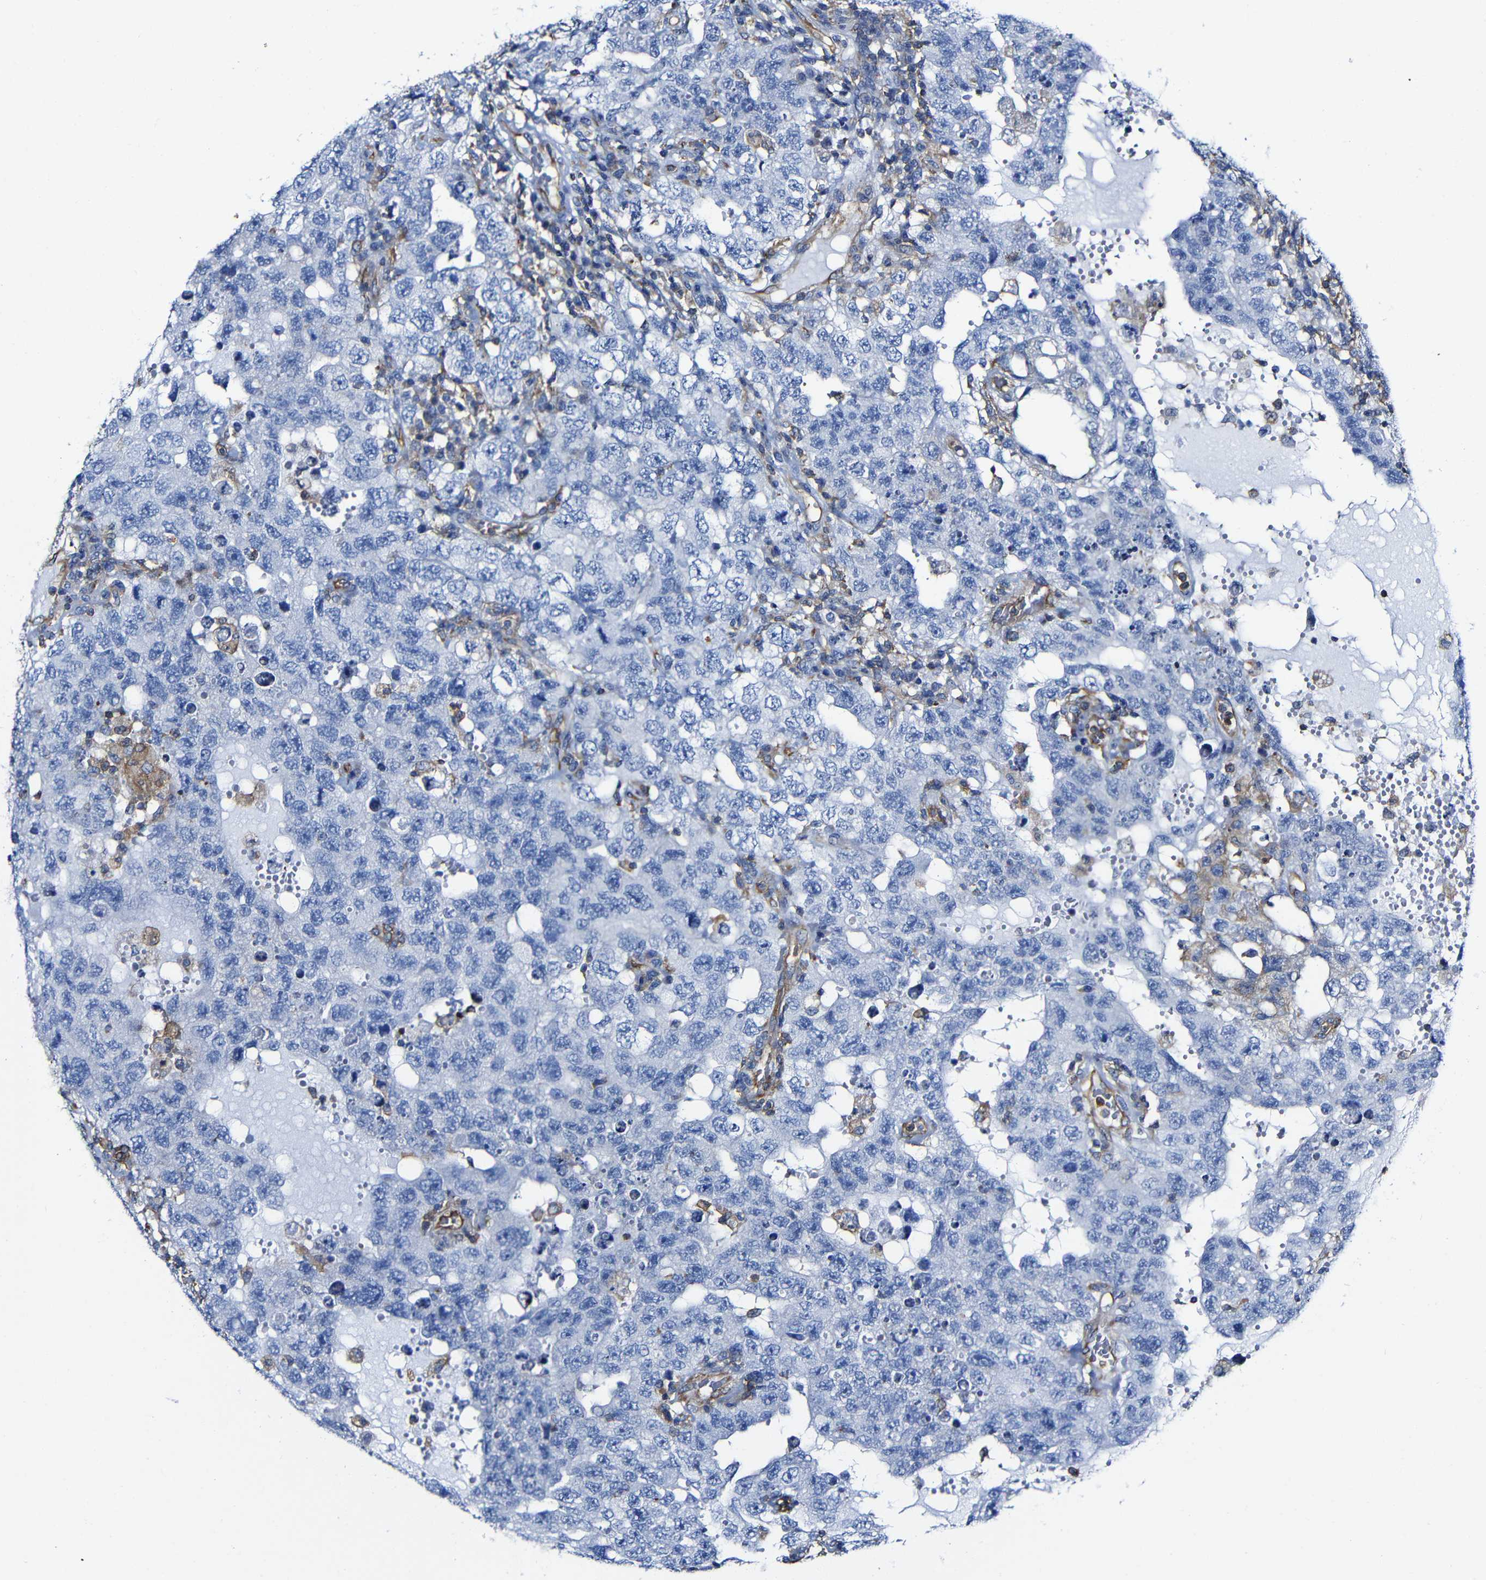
{"staining": {"intensity": "negative", "quantity": "none", "location": "none"}, "tissue": "testis cancer", "cell_type": "Tumor cells", "image_type": "cancer", "snomed": [{"axis": "morphology", "description": "Carcinoma, Embryonal, NOS"}, {"axis": "topography", "description": "Testis"}], "caption": "Histopathology image shows no significant protein positivity in tumor cells of testis embryonal carcinoma.", "gene": "MSN", "patient": {"sex": "male", "age": 26}}